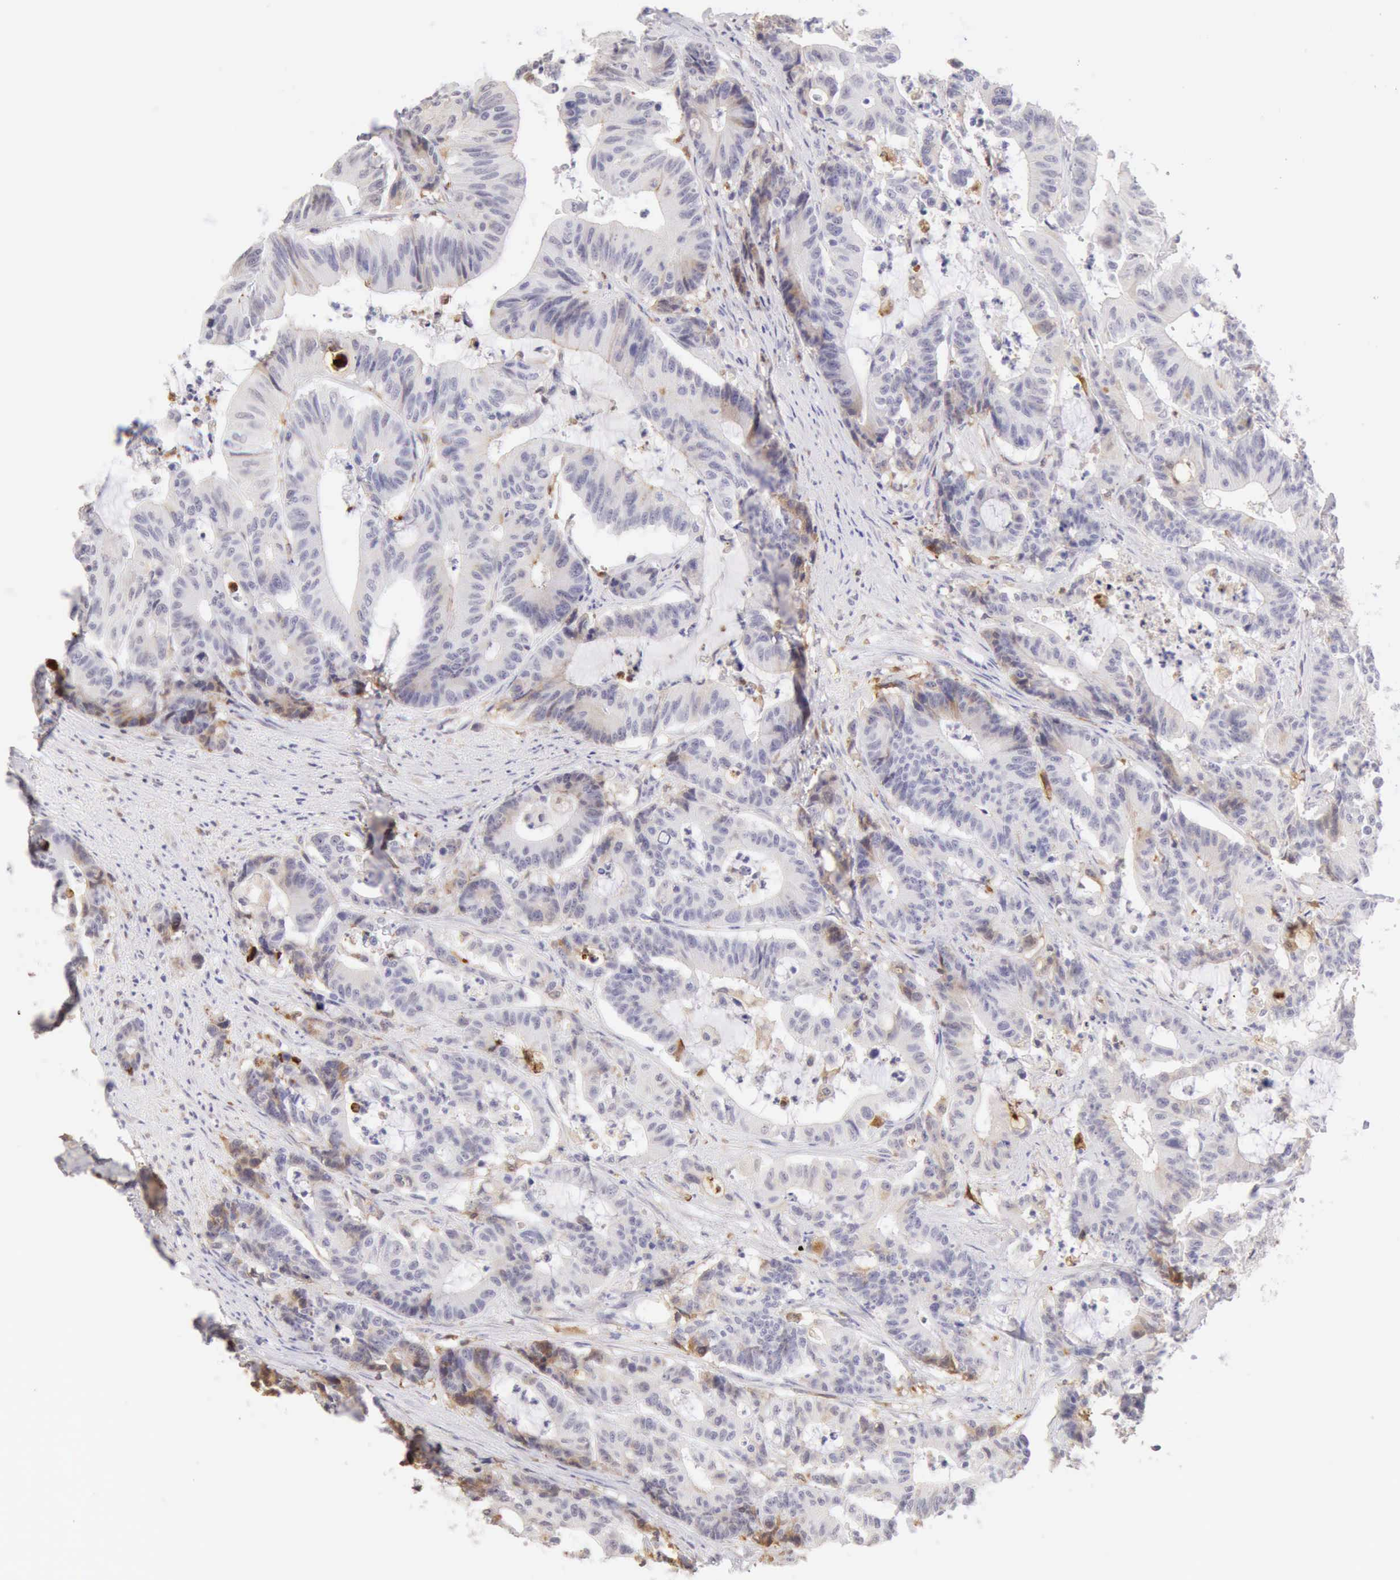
{"staining": {"intensity": "moderate", "quantity": "<25%", "location": "cytoplasmic/membranous"}, "tissue": "colorectal cancer", "cell_type": "Tumor cells", "image_type": "cancer", "snomed": [{"axis": "morphology", "description": "Adenocarcinoma, NOS"}, {"axis": "topography", "description": "Colon"}], "caption": "Adenocarcinoma (colorectal) stained with immunohistochemistry (IHC) displays moderate cytoplasmic/membranous positivity in about <25% of tumor cells.", "gene": "RNASE1", "patient": {"sex": "female", "age": 84}}